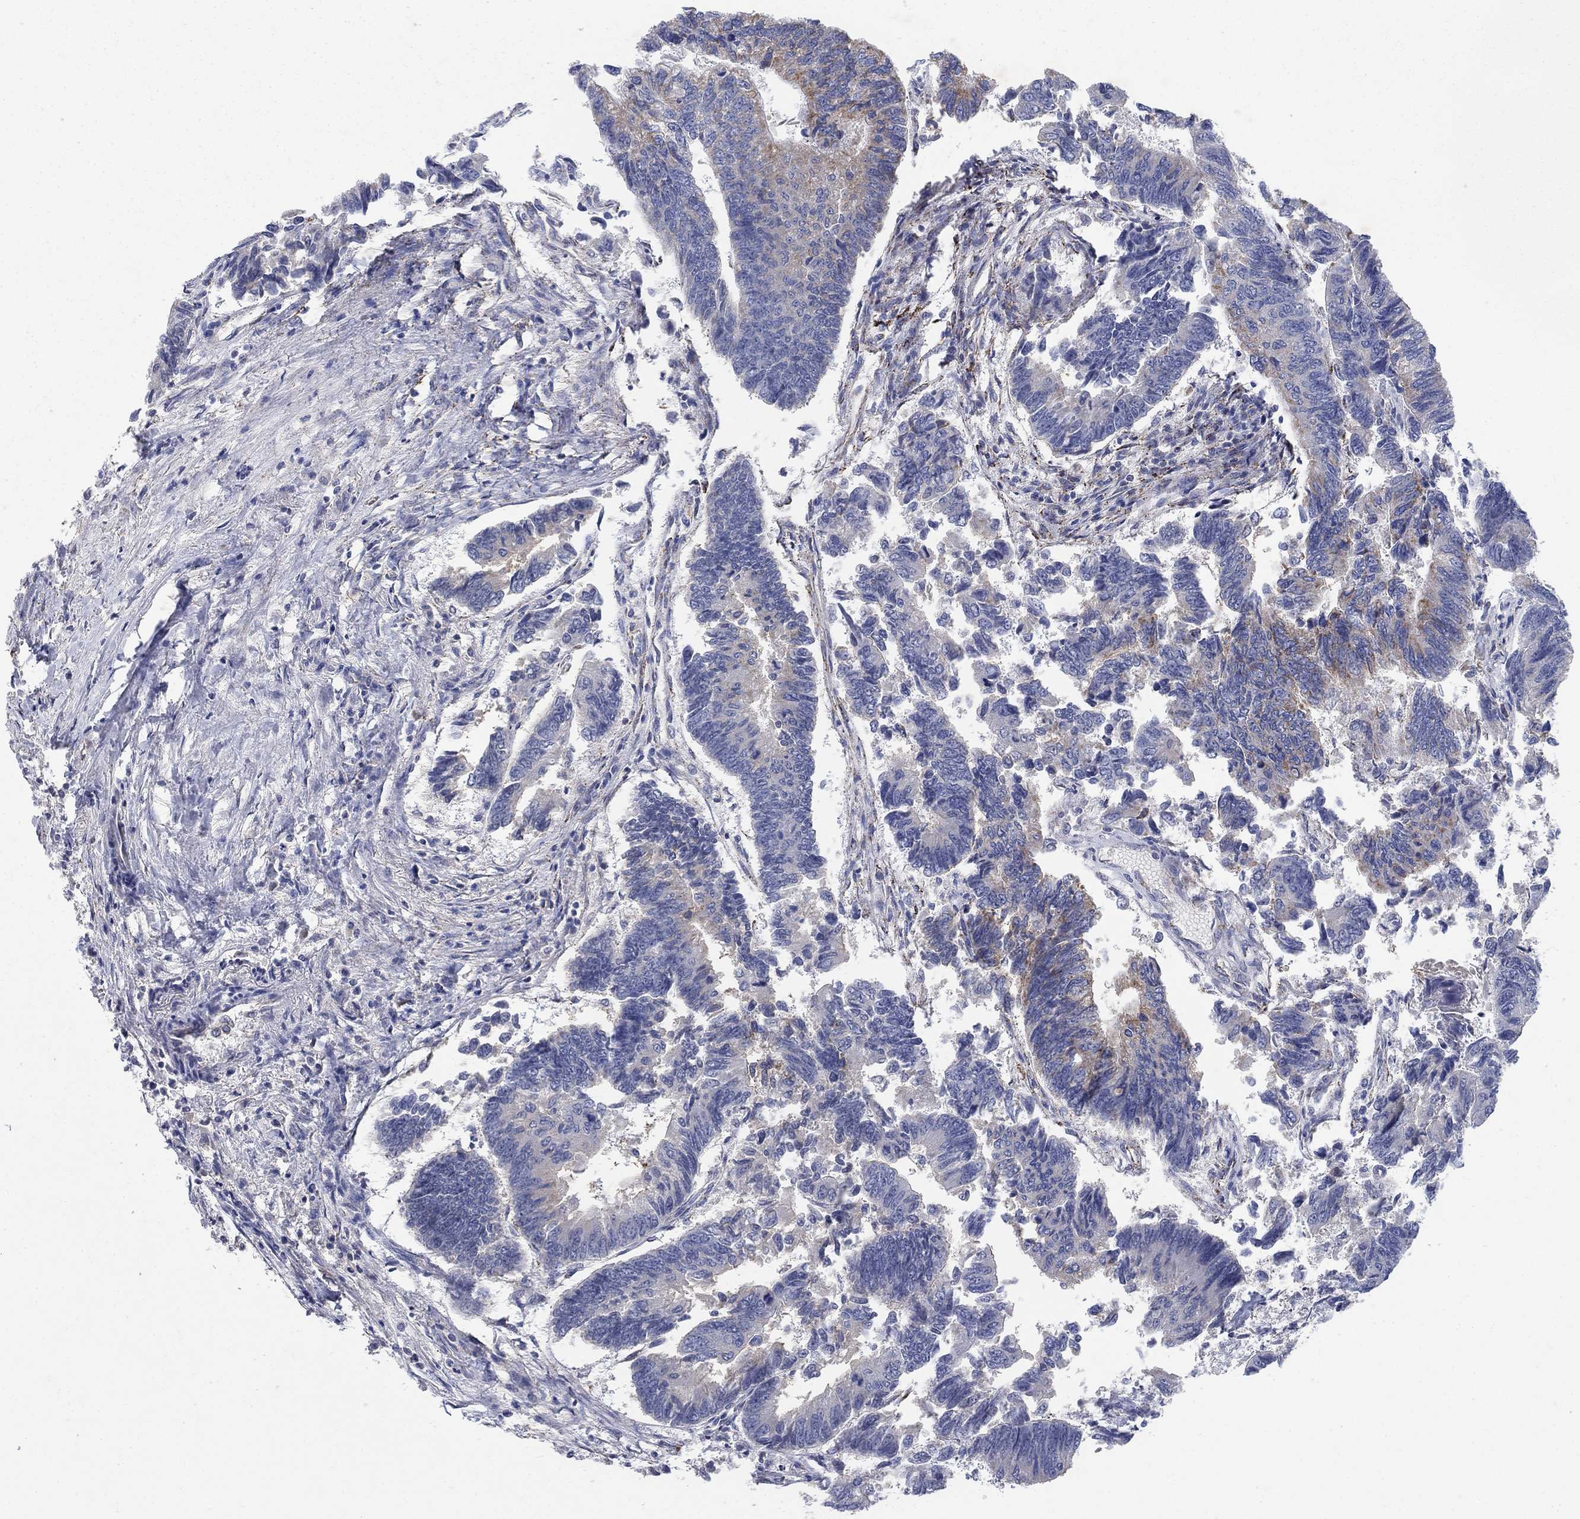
{"staining": {"intensity": "weak", "quantity": "<25%", "location": "cytoplasmic/membranous"}, "tissue": "colorectal cancer", "cell_type": "Tumor cells", "image_type": "cancer", "snomed": [{"axis": "morphology", "description": "Adenocarcinoma, NOS"}, {"axis": "topography", "description": "Colon"}], "caption": "Immunohistochemistry micrograph of human colorectal adenocarcinoma stained for a protein (brown), which shows no positivity in tumor cells. (Immunohistochemistry (ihc), brightfield microscopy, high magnification).", "gene": "PNPLA2", "patient": {"sex": "female", "age": 65}}